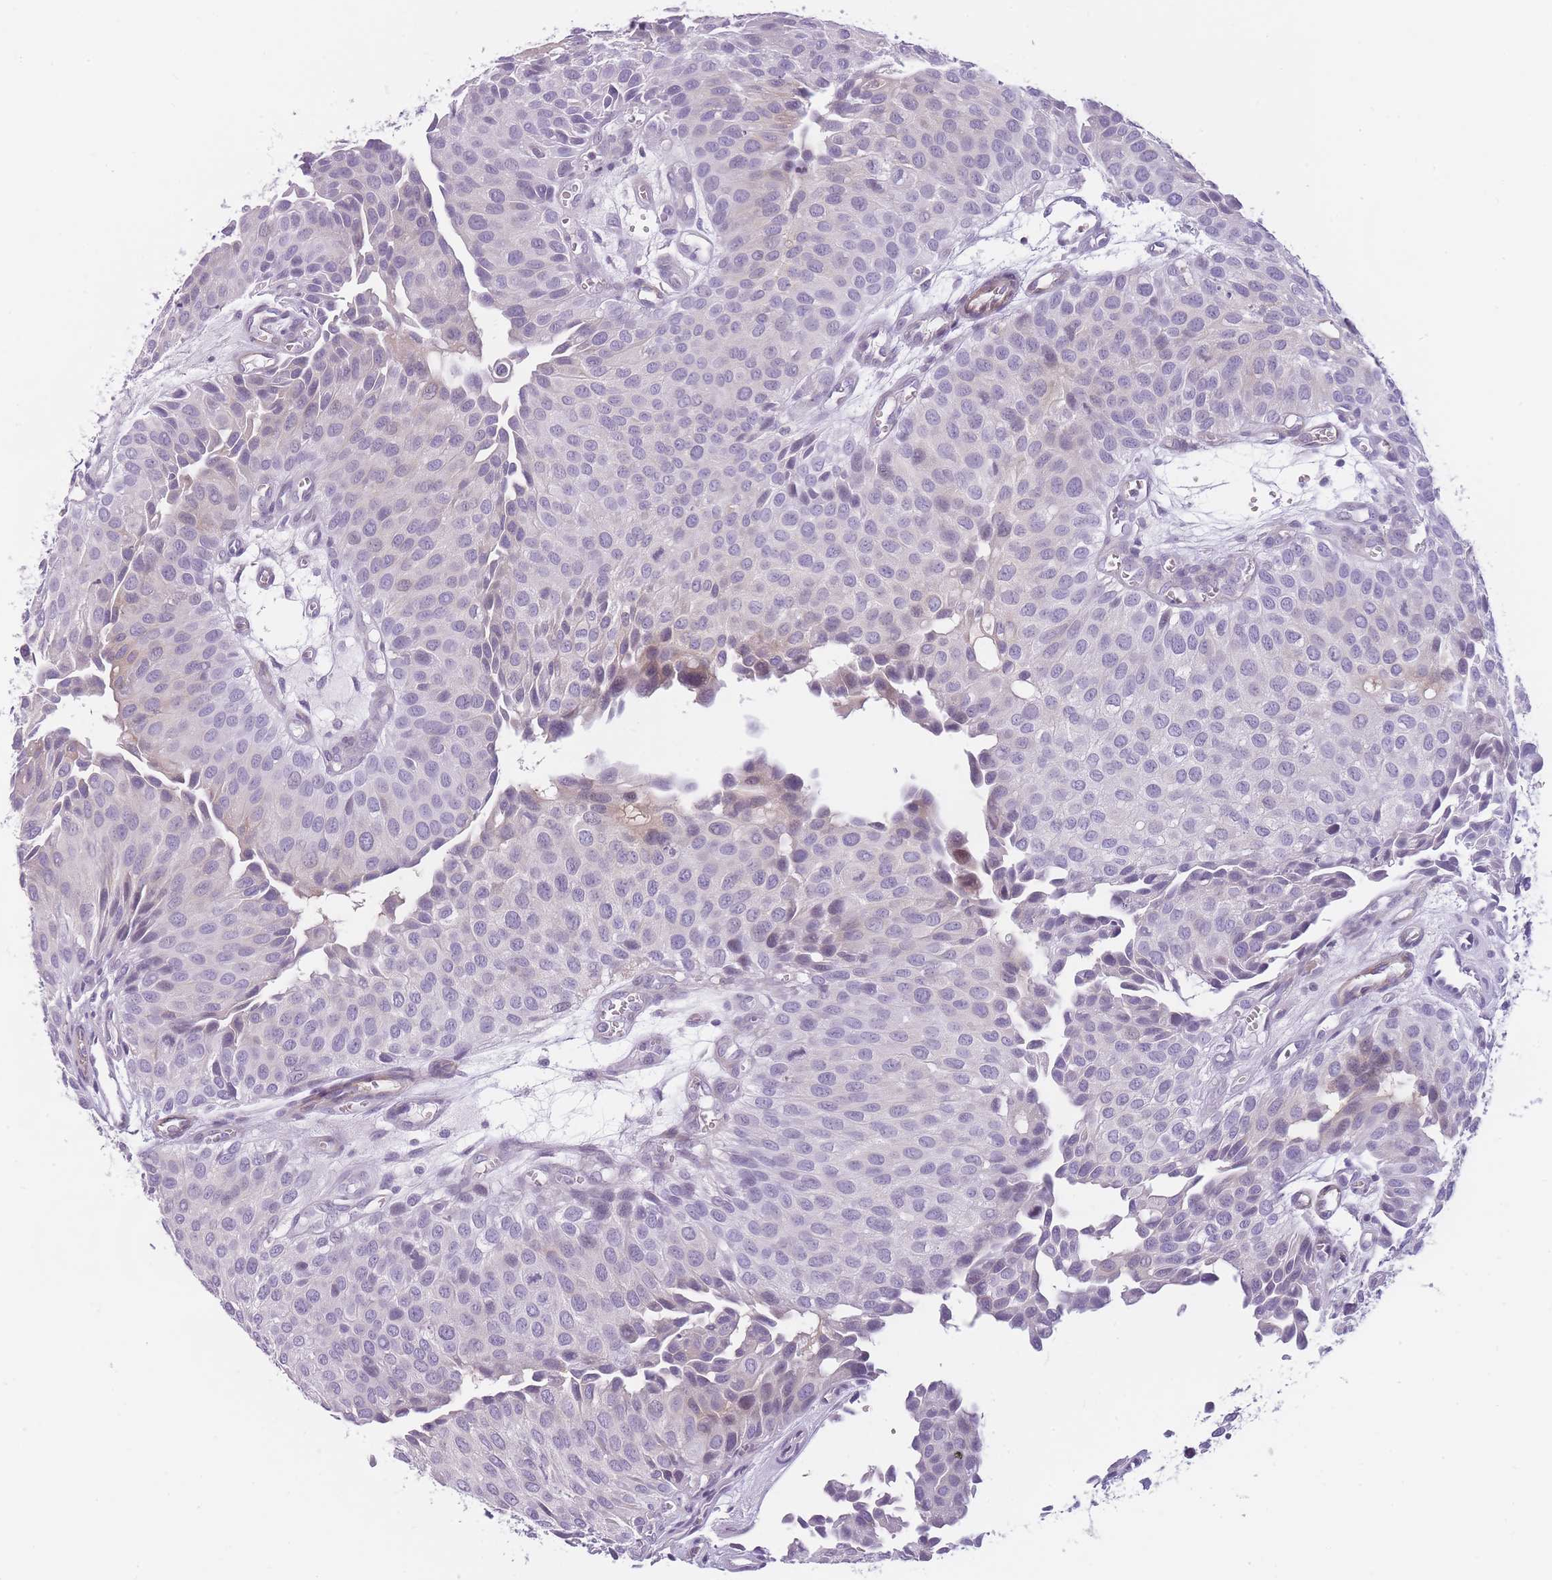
{"staining": {"intensity": "moderate", "quantity": "<25%", "location": "cytoplasmic/membranous"}, "tissue": "urothelial cancer", "cell_type": "Tumor cells", "image_type": "cancer", "snomed": [{"axis": "morphology", "description": "Urothelial carcinoma, Low grade"}, {"axis": "topography", "description": "Urinary bladder"}], "caption": "Immunohistochemical staining of human urothelial cancer exhibits moderate cytoplasmic/membranous protein positivity in about <25% of tumor cells.", "gene": "GGT1", "patient": {"sex": "male", "age": 88}}